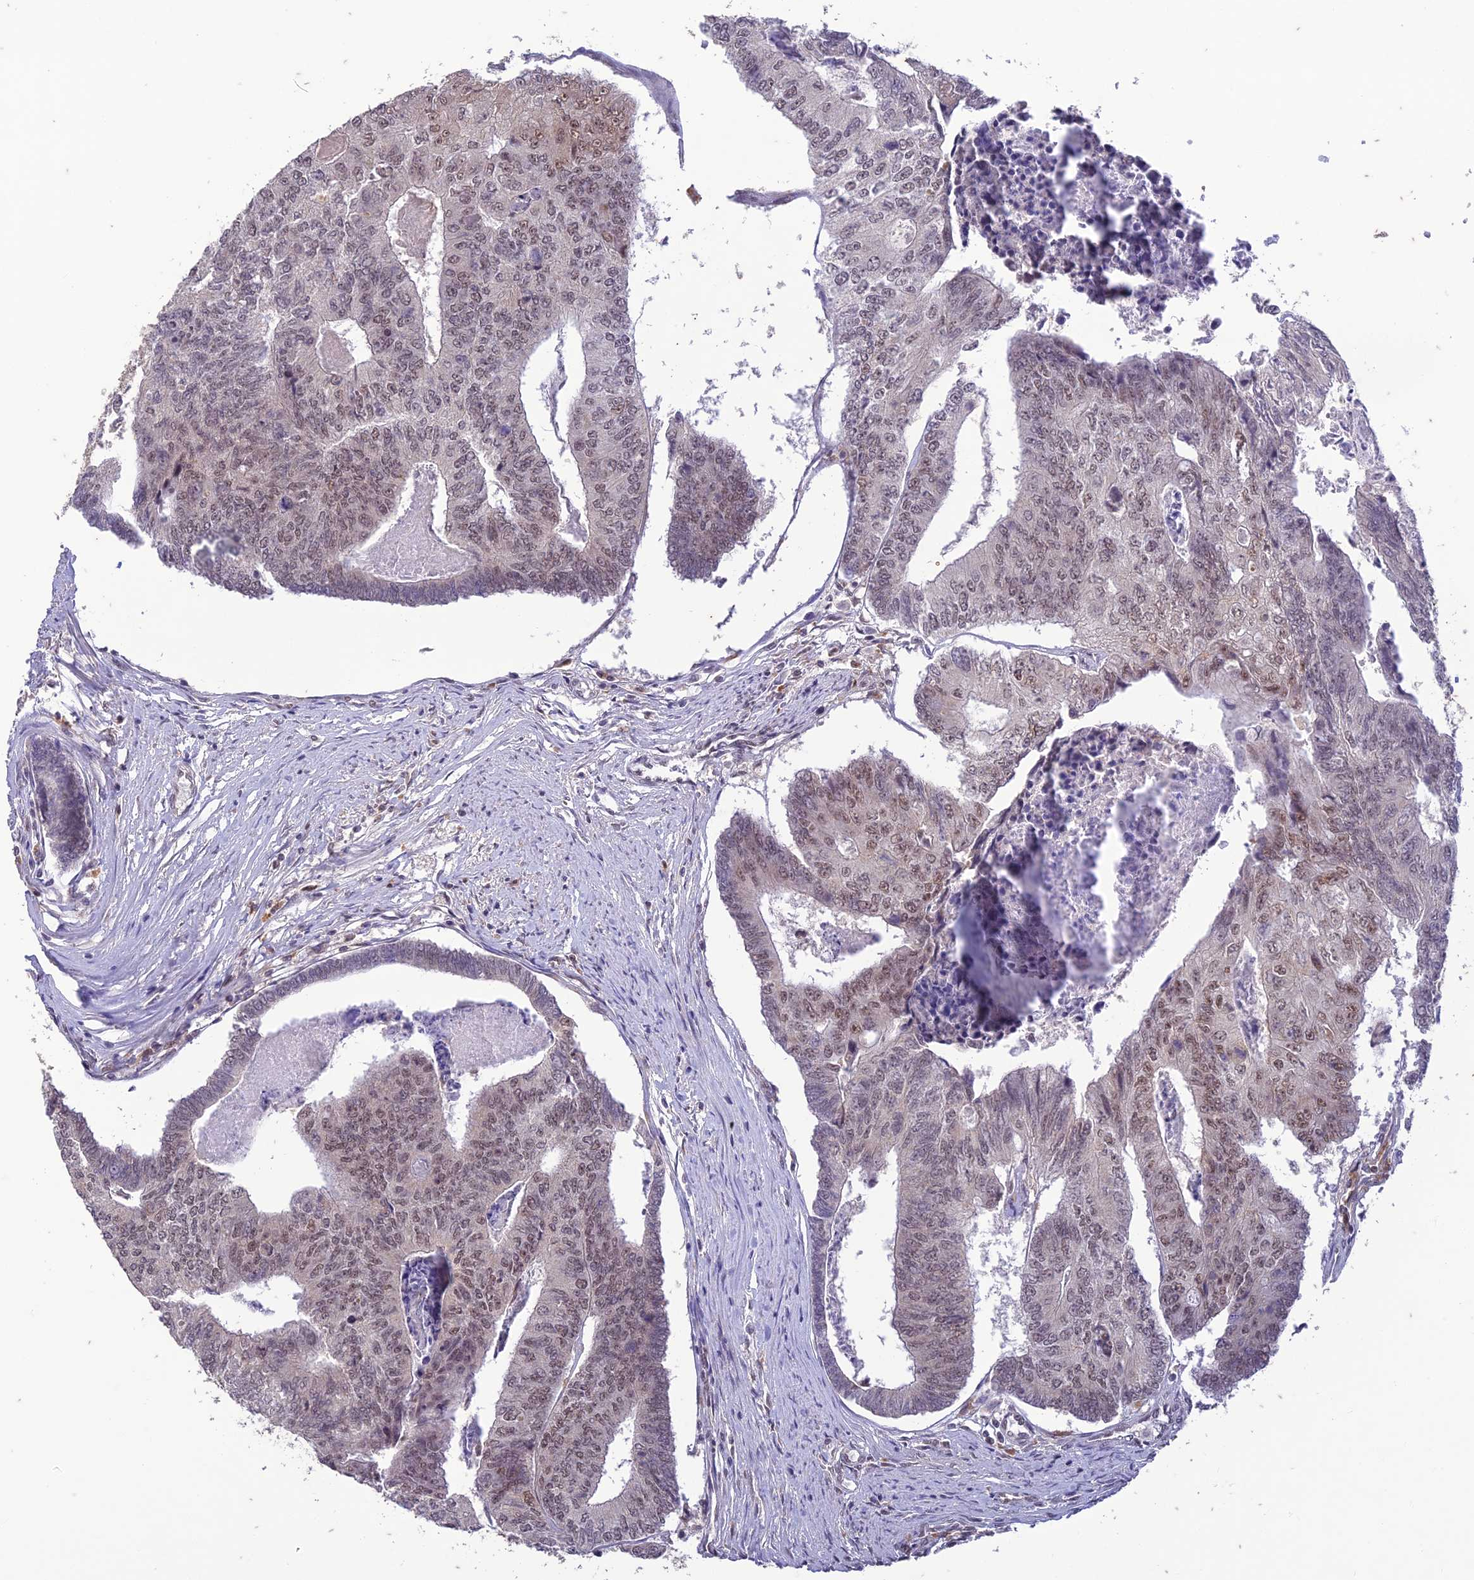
{"staining": {"intensity": "weak", "quantity": ">75%", "location": "nuclear"}, "tissue": "colorectal cancer", "cell_type": "Tumor cells", "image_type": "cancer", "snomed": [{"axis": "morphology", "description": "Adenocarcinoma, NOS"}, {"axis": "topography", "description": "Colon"}], "caption": "Immunohistochemical staining of adenocarcinoma (colorectal) reveals low levels of weak nuclear protein positivity in about >75% of tumor cells.", "gene": "POP4", "patient": {"sex": "female", "age": 67}}